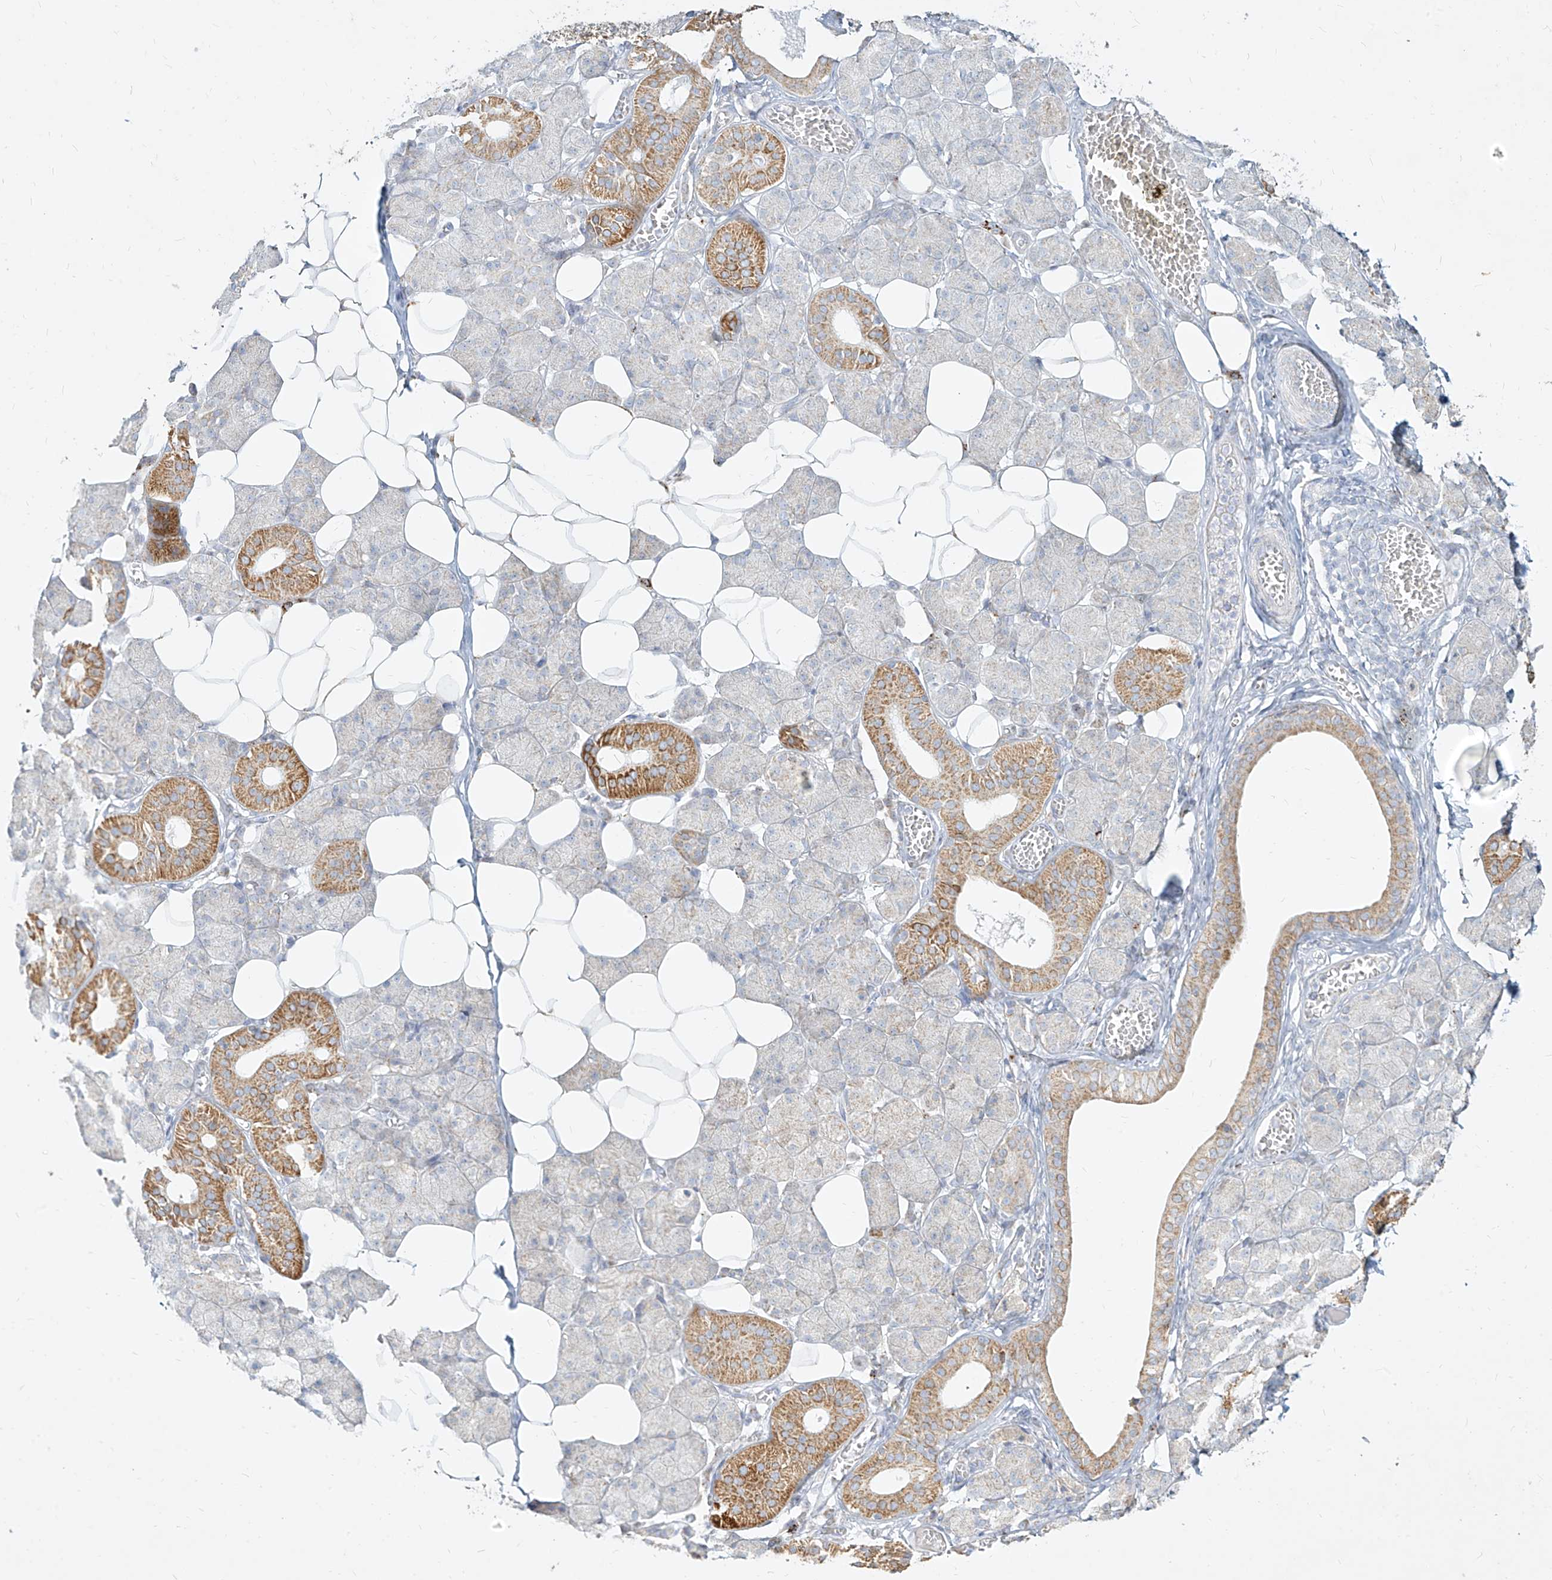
{"staining": {"intensity": "strong", "quantity": "<25%", "location": "cytoplasmic/membranous"}, "tissue": "salivary gland", "cell_type": "Glandular cells", "image_type": "normal", "snomed": [{"axis": "morphology", "description": "Normal tissue, NOS"}, {"axis": "topography", "description": "Salivary gland"}], "caption": "Immunohistochemistry photomicrograph of benign salivary gland: human salivary gland stained using immunohistochemistry (IHC) shows medium levels of strong protein expression localized specifically in the cytoplasmic/membranous of glandular cells, appearing as a cytoplasmic/membranous brown color.", "gene": "MTX2", "patient": {"sex": "female", "age": 33}}